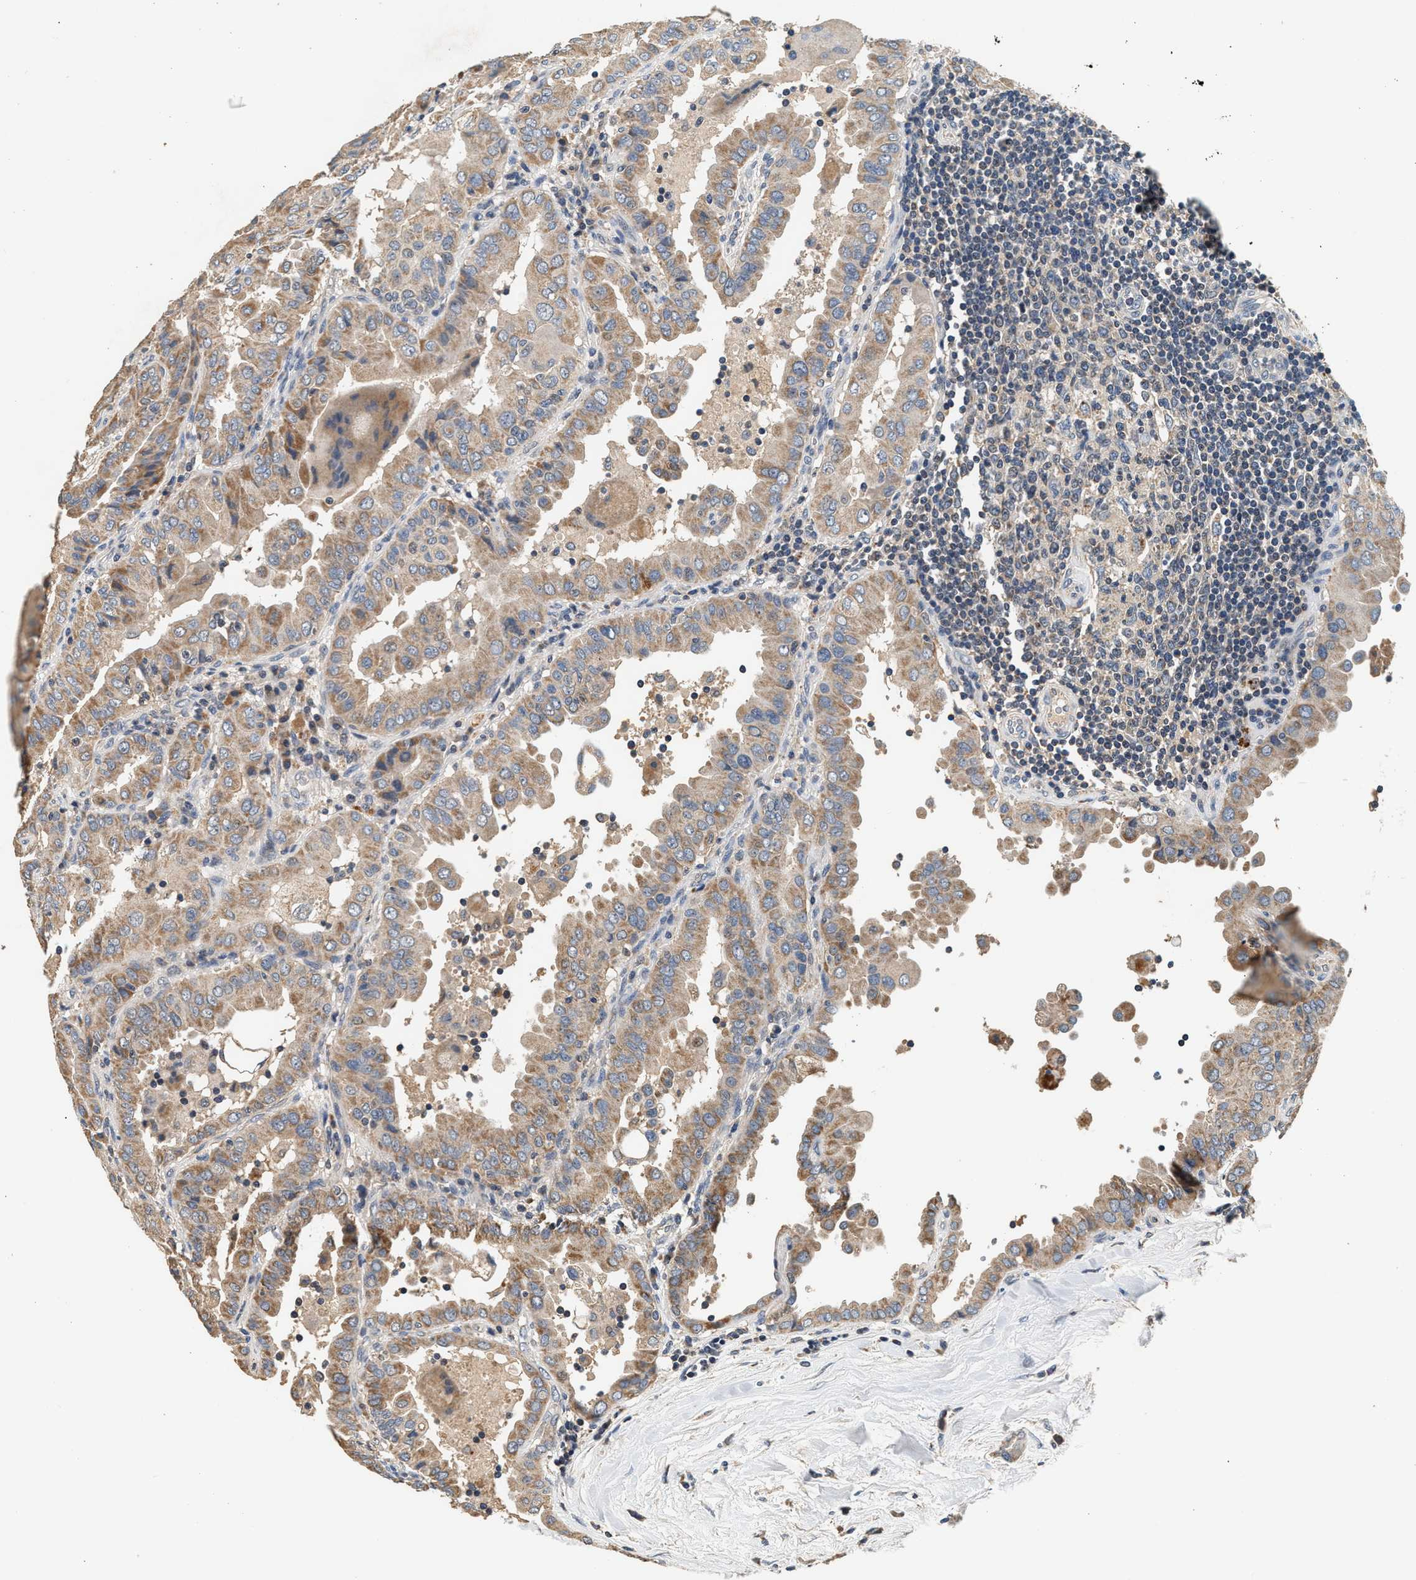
{"staining": {"intensity": "moderate", "quantity": ">75%", "location": "cytoplasmic/membranous"}, "tissue": "thyroid cancer", "cell_type": "Tumor cells", "image_type": "cancer", "snomed": [{"axis": "morphology", "description": "Papillary adenocarcinoma, NOS"}, {"axis": "topography", "description": "Thyroid gland"}], "caption": "Moderate cytoplasmic/membranous protein staining is seen in approximately >75% of tumor cells in papillary adenocarcinoma (thyroid).", "gene": "PTGR3", "patient": {"sex": "male", "age": 33}}